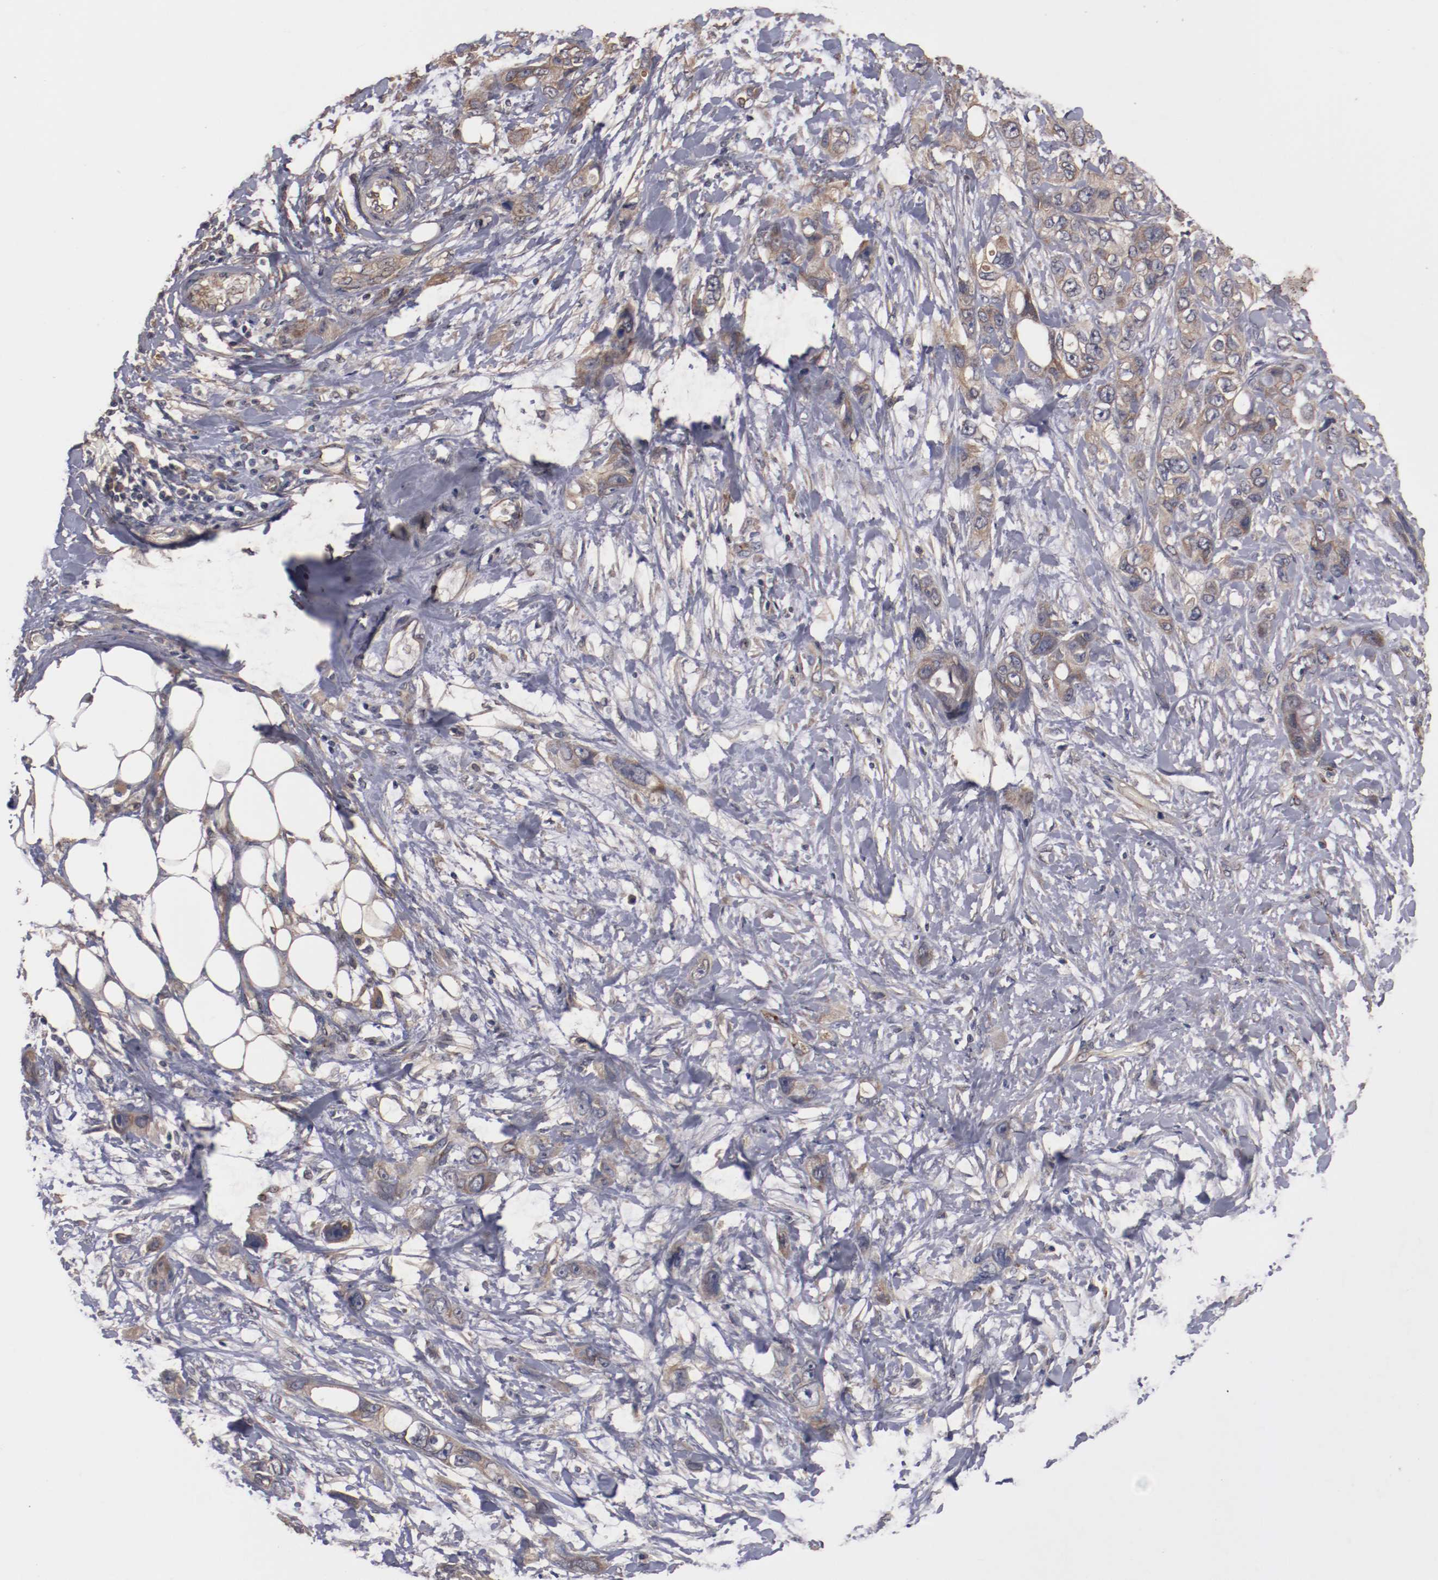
{"staining": {"intensity": "moderate", "quantity": "25%-75%", "location": "cytoplasmic/membranous"}, "tissue": "stomach cancer", "cell_type": "Tumor cells", "image_type": "cancer", "snomed": [{"axis": "morphology", "description": "Adenocarcinoma, NOS"}, {"axis": "topography", "description": "Stomach, upper"}], "caption": "Tumor cells show medium levels of moderate cytoplasmic/membranous expression in about 25%-75% of cells in human adenocarcinoma (stomach).", "gene": "DIPK2B", "patient": {"sex": "male", "age": 47}}